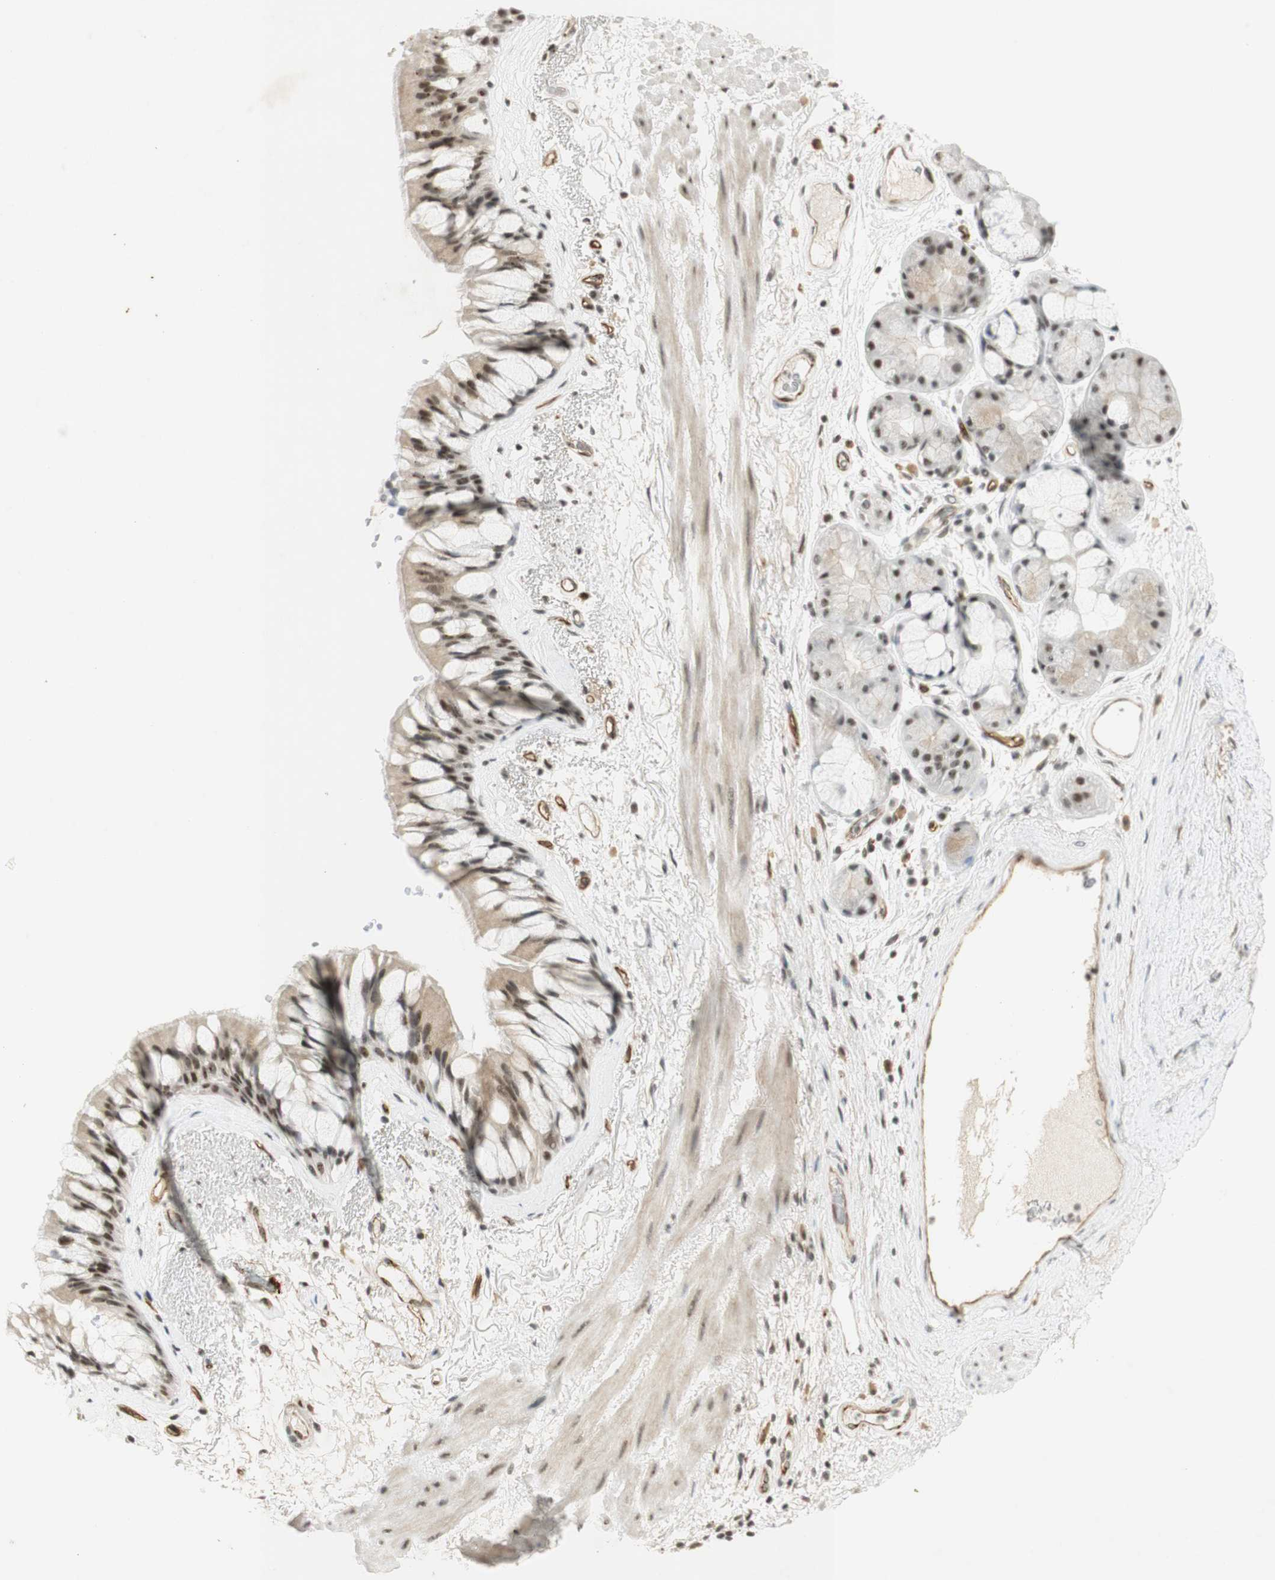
{"staining": {"intensity": "moderate", "quantity": ">75%", "location": "nuclear"}, "tissue": "bronchus", "cell_type": "Respiratory epithelial cells", "image_type": "normal", "snomed": [{"axis": "morphology", "description": "Normal tissue, NOS"}, {"axis": "topography", "description": "Bronchus"}], "caption": "Moderate nuclear staining for a protein is present in about >75% of respiratory epithelial cells of unremarkable bronchus using IHC.", "gene": "IRF1", "patient": {"sex": "male", "age": 66}}